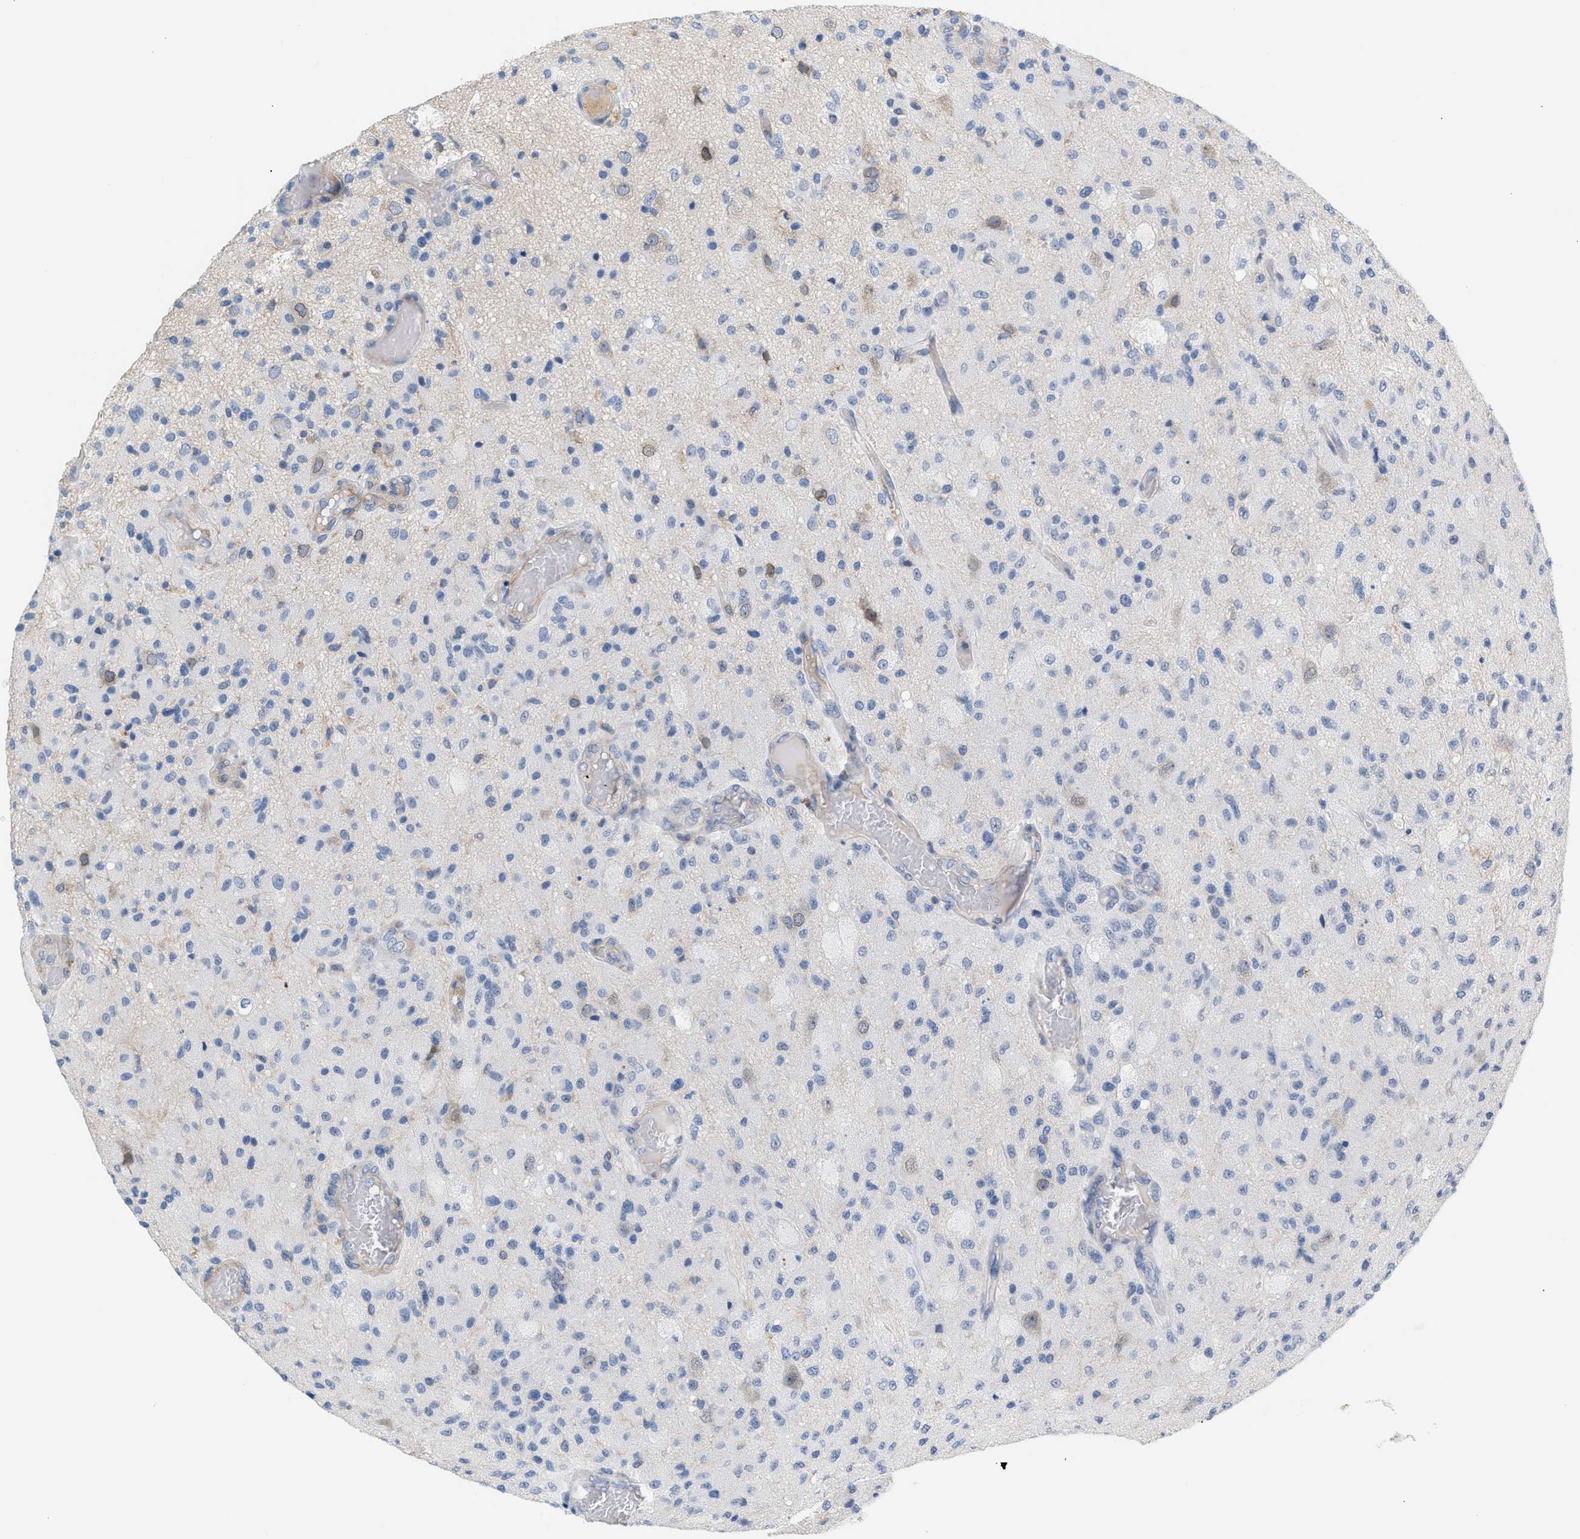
{"staining": {"intensity": "negative", "quantity": "none", "location": "none"}, "tissue": "glioma", "cell_type": "Tumor cells", "image_type": "cancer", "snomed": [{"axis": "morphology", "description": "Normal tissue, NOS"}, {"axis": "morphology", "description": "Glioma, malignant, High grade"}, {"axis": "topography", "description": "Cerebral cortex"}], "caption": "Tumor cells are negative for brown protein staining in glioma.", "gene": "LRCH1", "patient": {"sex": "male", "age": 77}}